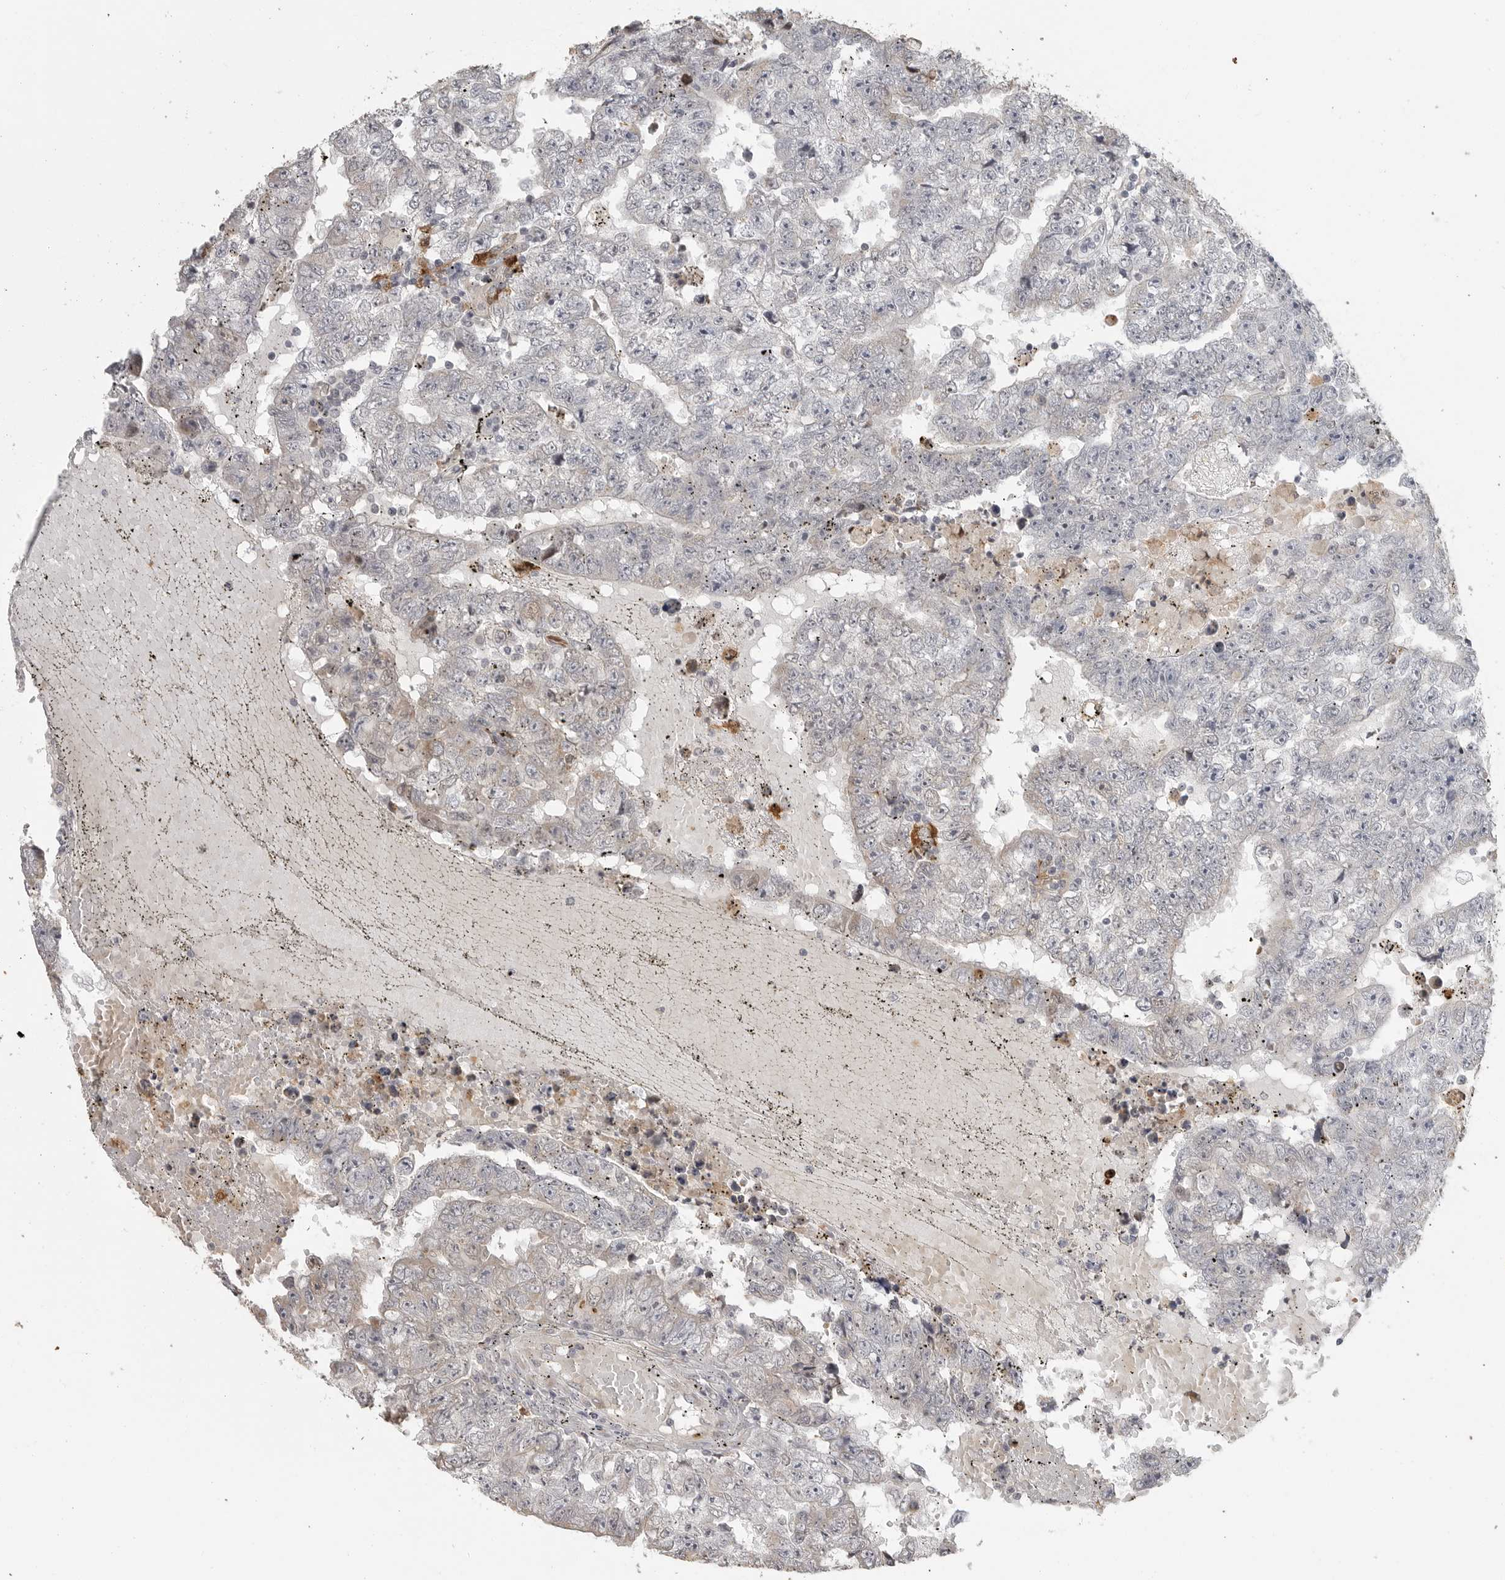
{"staining": {"intensity": "negative", "quantity": "none", "location": "none"}, "tissue": "testis cancer", "cell_type": "Tumor cells", "image_type": "cancer", "snomed": [{"axis": "morphology", "description": "Carcinoma, Embryonal, NOS"}, {"axis": "topography", "description": "Testis"}], "caption": "Tumor cells are negative for brown protein staining in testis cancer.", "gene": "IDO1", "patient": {"sex": "male", "age": 25}}